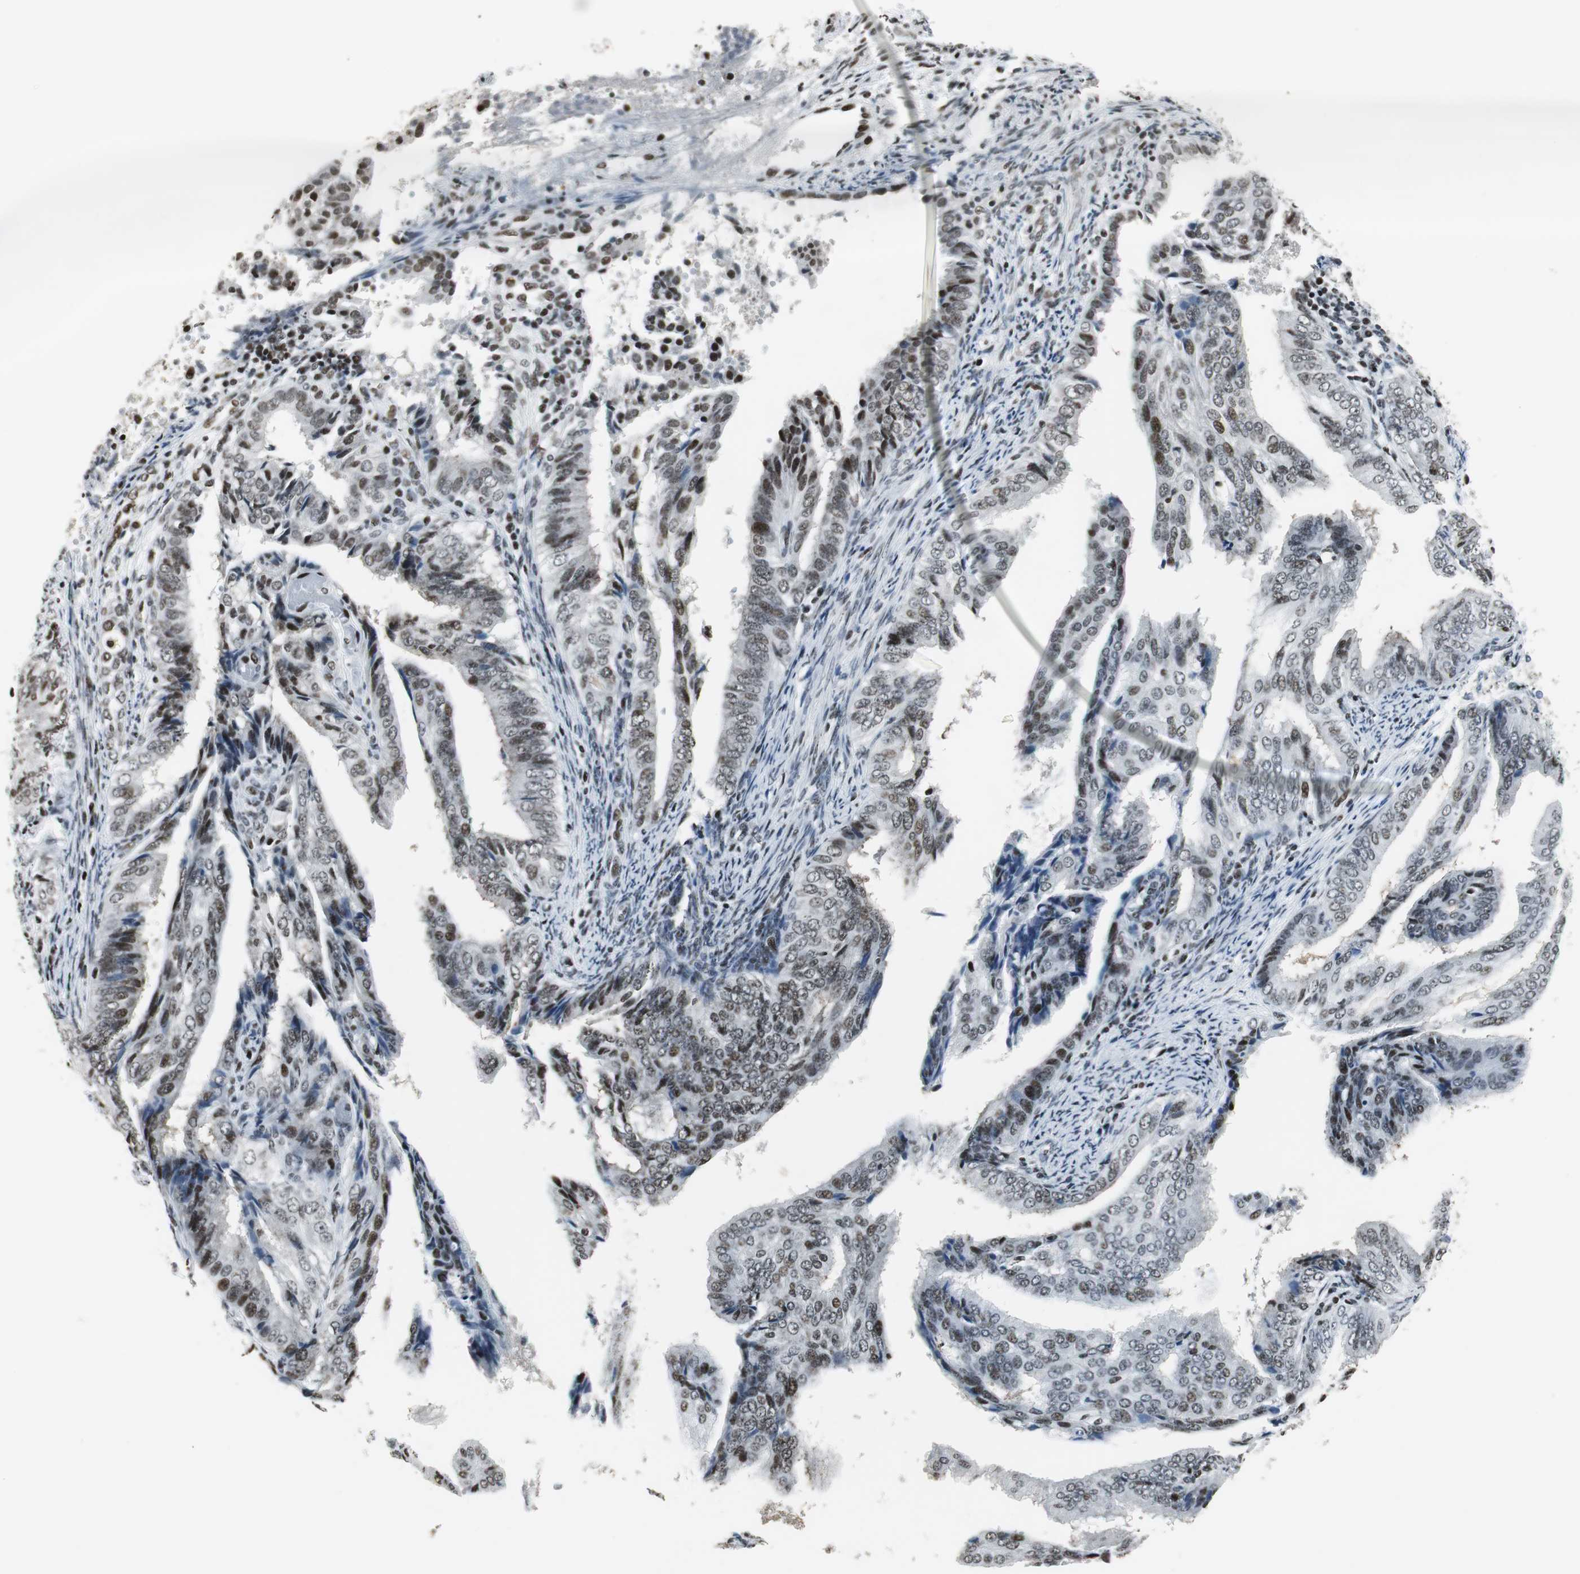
{"staining": {"intensity": "weak", "quantity": ">75%", "location": "nuclear"}, "tissue": "endometrial cancer", "cell_type": "Tumor cells", "image_type": "cancer", "snomed": [{"axis": "morphology", "description": "Adenocarcinoma, NOS"}, {"axis": "topography", "description": "Endometrium"}], "caption": "Endometrial adenocarcinoma stained with a brown dye displays weak nuclear positive staining in about >75% of tumor cells.", "gene": "RBBP4", "patient": {"sex": "female", "age": 58}}